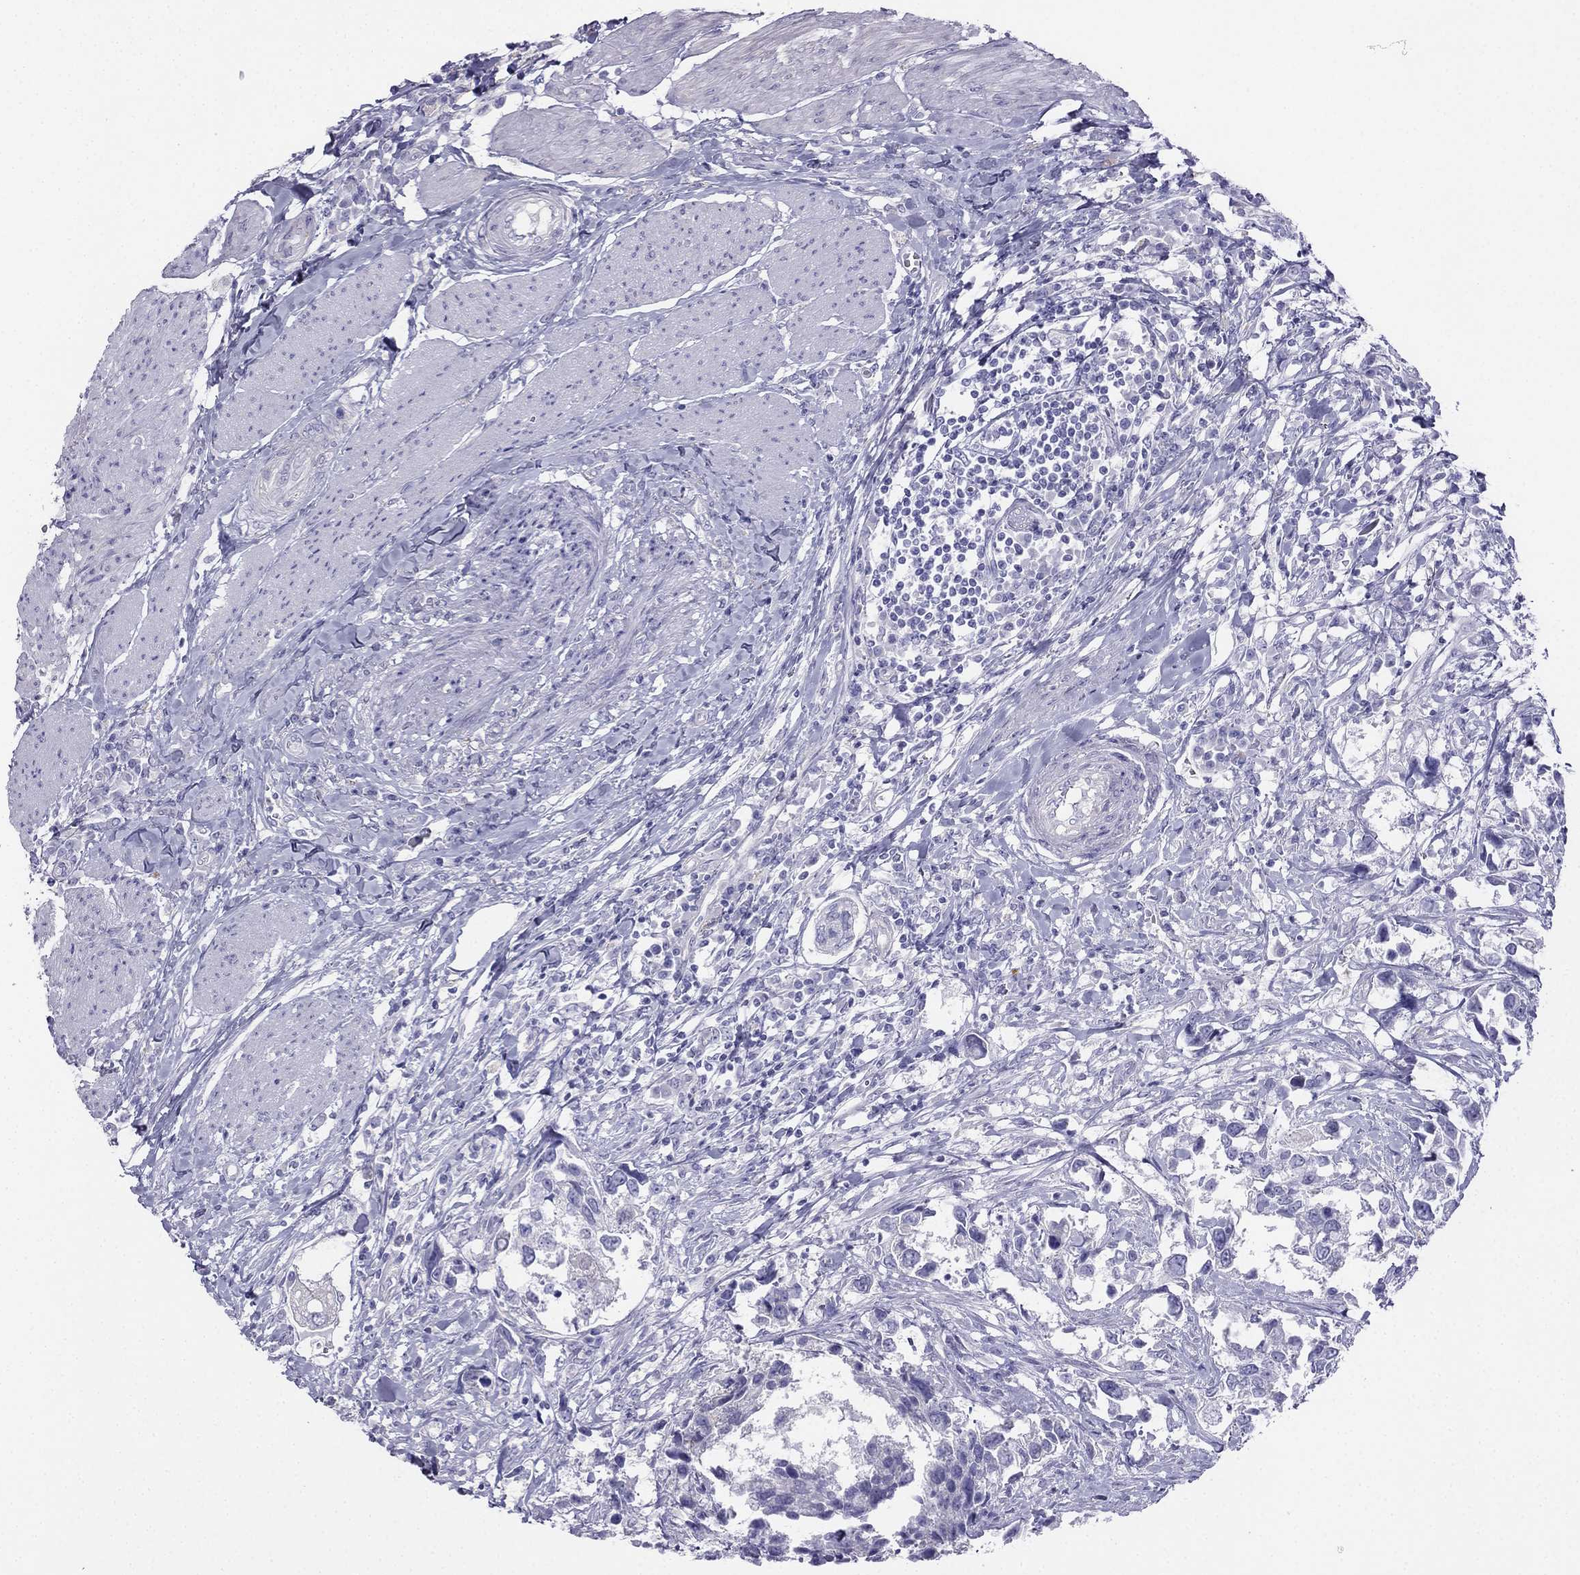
{"staining": {"intensity": "negative", "quantity": "none", "location": "none"}, "tissue": "urothelial cancer", "cell_type": "Tumor cells", "image_type": "cancer", "snomed": [{"axis": "morphology", "description": "Urothelial carcinoma, NOS"}, {"axis": "morphology", "description": "Urothelial carcinoma, High grade"}, {"axis": "topography", "description": "Urinary bladder"}], "caption": "Micrograph shows no protein positivity in tumor cells of urothelial cancer tissue. The staining is performed using DAB (3,3'-diaminobenzidine) brown chromogen with nuclei counter-stained in using hematoxylin.", "gene": "ALOXE3", "patient": {"sex": "male", "age": 63}}